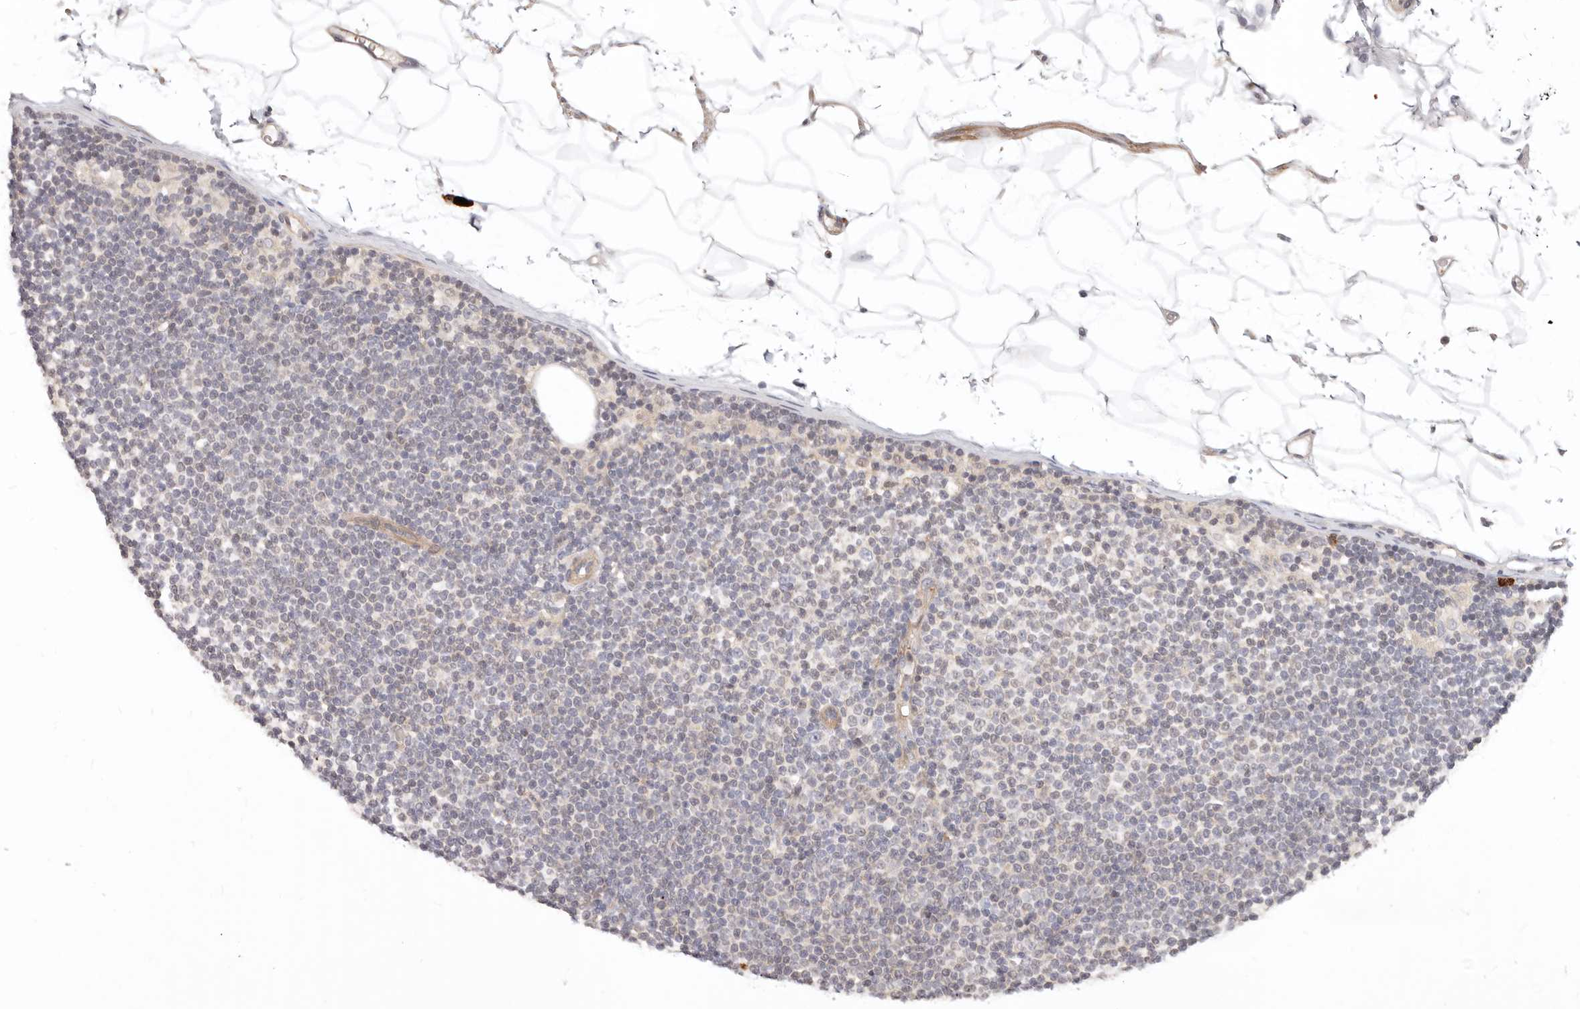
{"staining": {"intensity": "negative", "quantity": "none", "location": "none"}, "tissue": "lymphoma", "cell_type": "Tumor cells", "image_type": "cancer", "snomed": [{"axis": "morphology", "description": "Malignant lymphoma, non-Hodgkin's type, Low grade"}, {"axis": "topography", "description": "Lymph node"}], "caption": "Immunohistochemistry (IHC) image of lymphoma stained for a protein (brown), which reveals no expression in tumor cells.", "gene": "ZRANB1", "patient": {"sex": "female", "age": 53}}